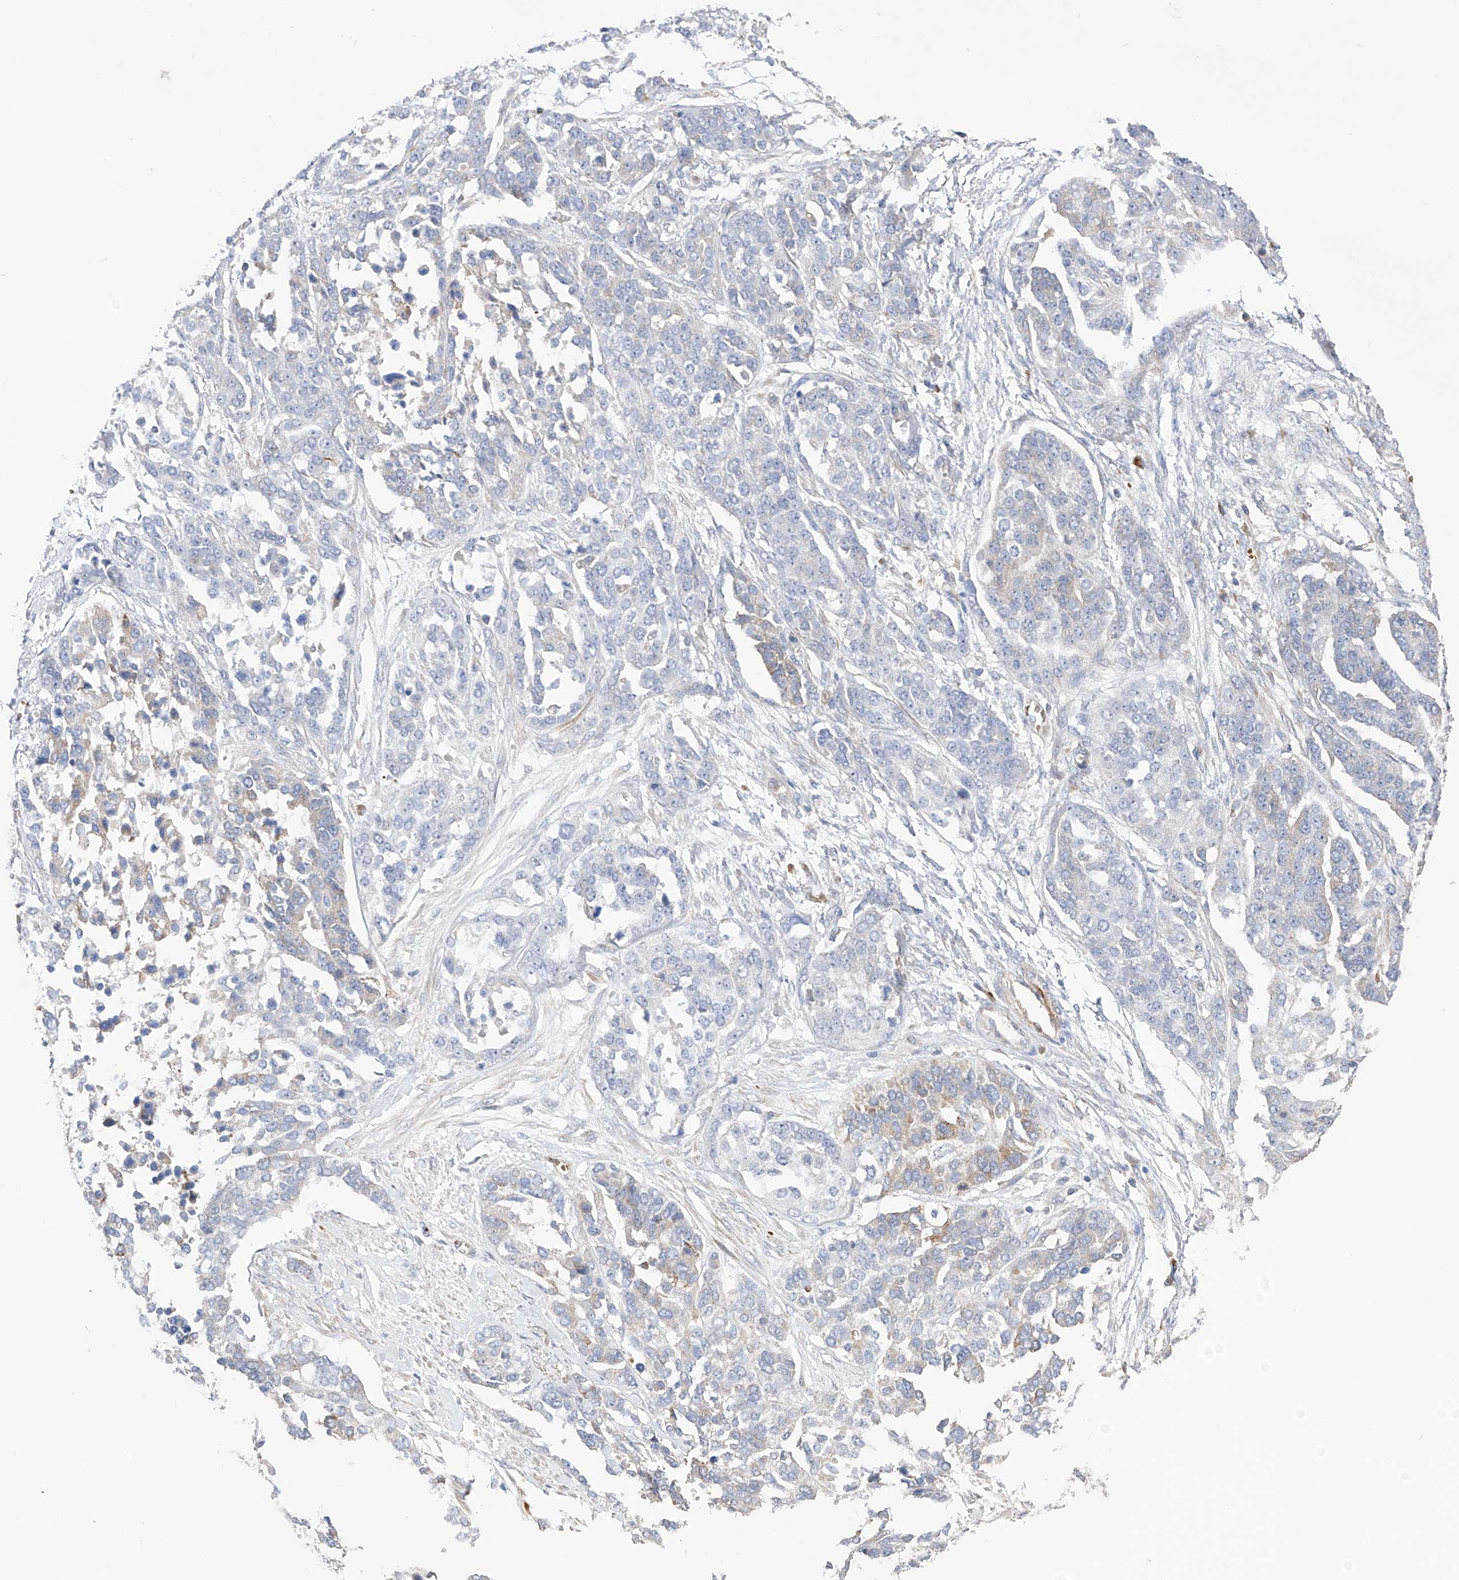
{"staining": {"intensity": "weak", "quantity": "<25%", "location": "cytoplasmic/membranous"}, "tissue": "ovarian cancer", "cell_type": "Tumor cells", "image_type": "cancer", "snomed": [{"axis": "morphology", "description": "Cystadenocarcinoma, serous, NOS"}, {"axis": "topography", "description": "Ovary"}], "caption": "Human serous cystadenocarcinoma (ovarian) stained for a protein using immunohistochemistry reveals no staining in tumor cells.", "gene": "NFATC4", "patient": {"sex": "female", "age": 44}}